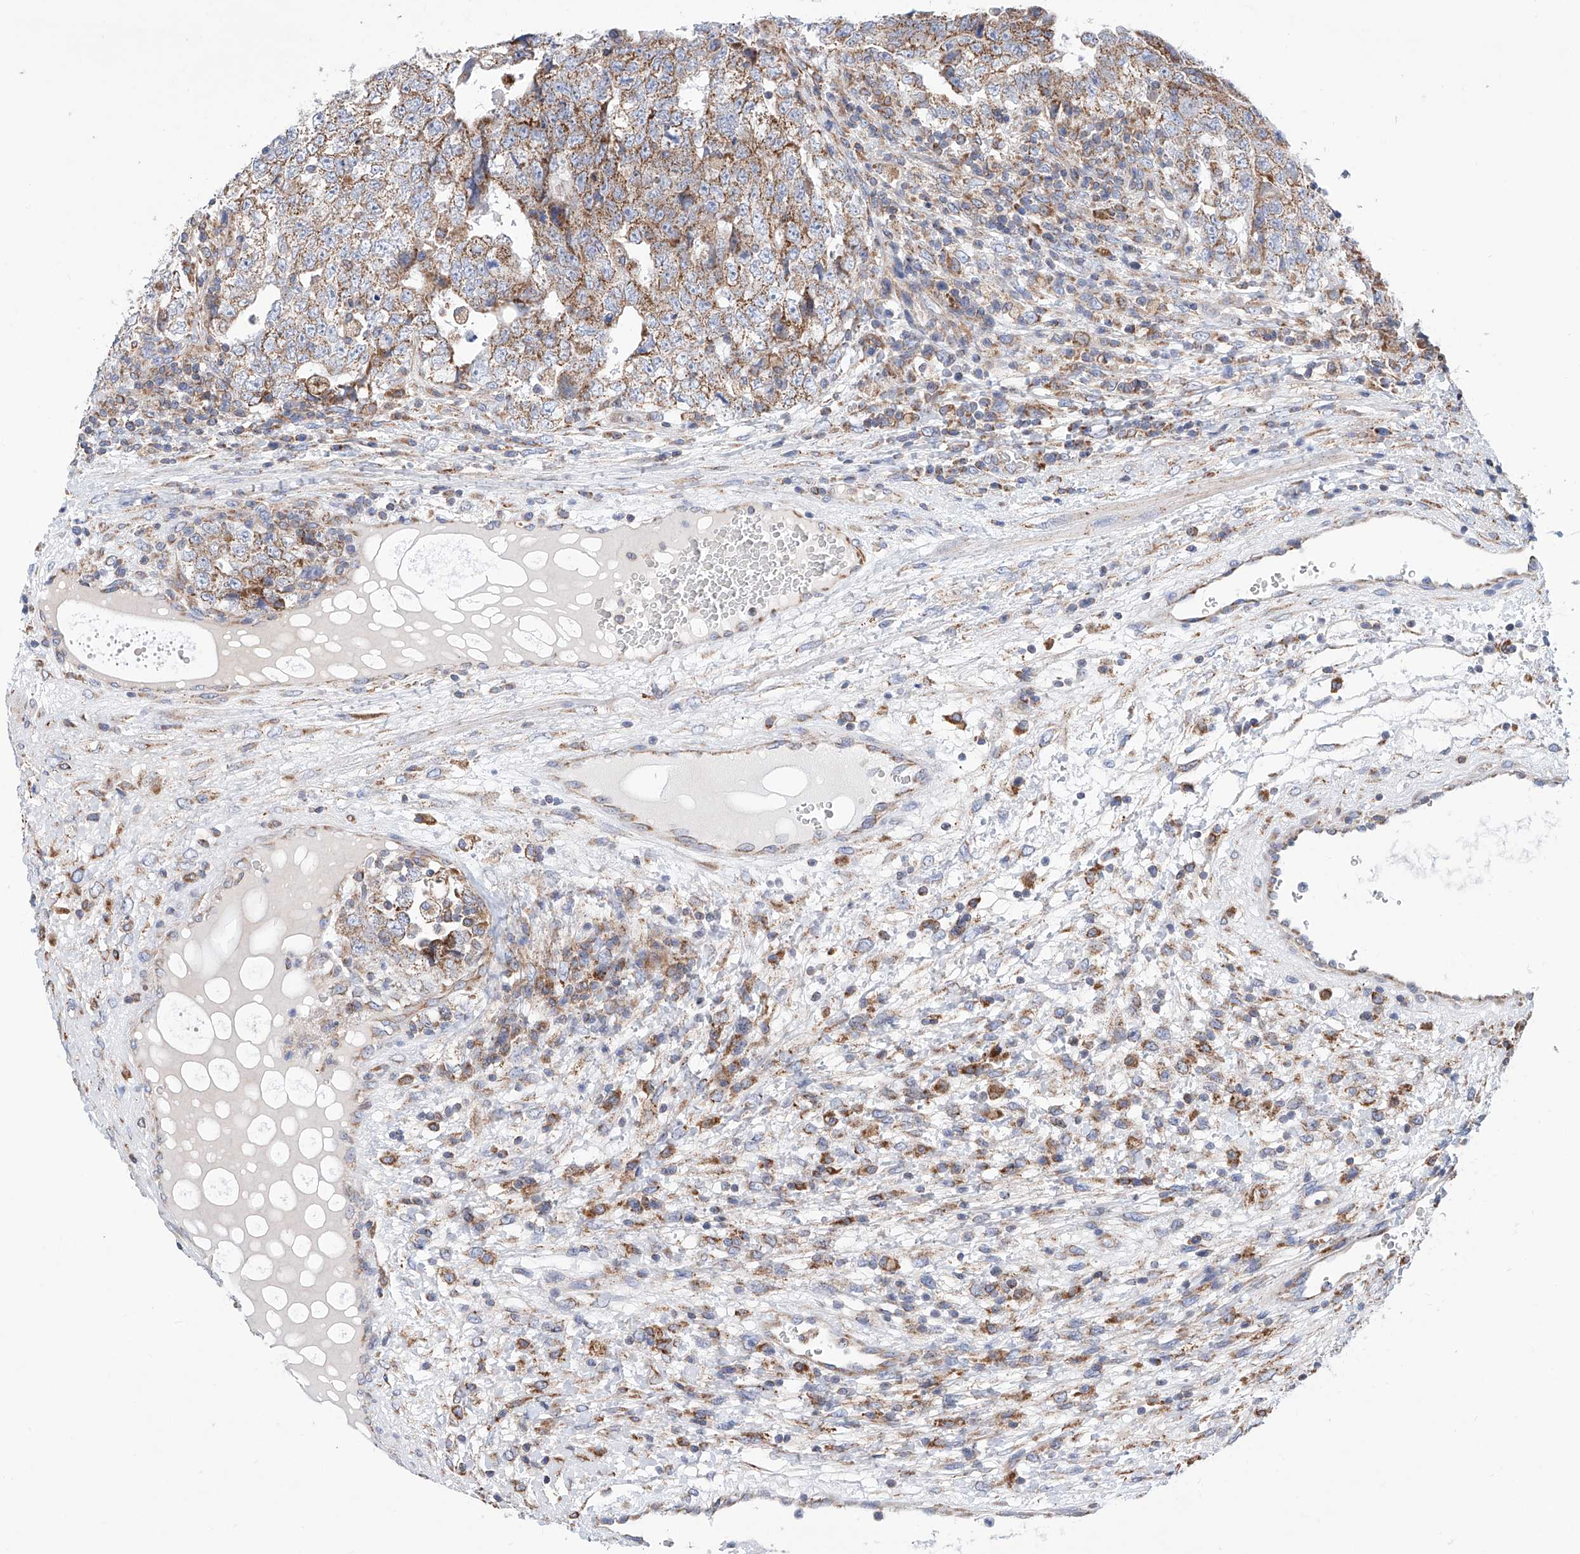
{"staining": {"intensity": "weak", "quantity": "25%-75%", "location": "cytoplasmic/membranous"}, "tissue": "testis cancer", "cell_type": "Tumor cells", "image_type": "cancer", "snomed": [{"axis": "morphology", "description": "Carcinoma, Embryonal, NOS"}, {"axis": "topography", "description": "Testis"}], "caption": "High-magnification brightfield microscopy of testis embryonal carcinoma stained with DAB (brown) and counterstained with hematoxylin (blue). tumor cells exhibit weak cytoplasmic/membranous positivity is identified in about25%-75% of cells.", "gene": "MAD2L1", "patient": {"sex": "male", "age": 37}}